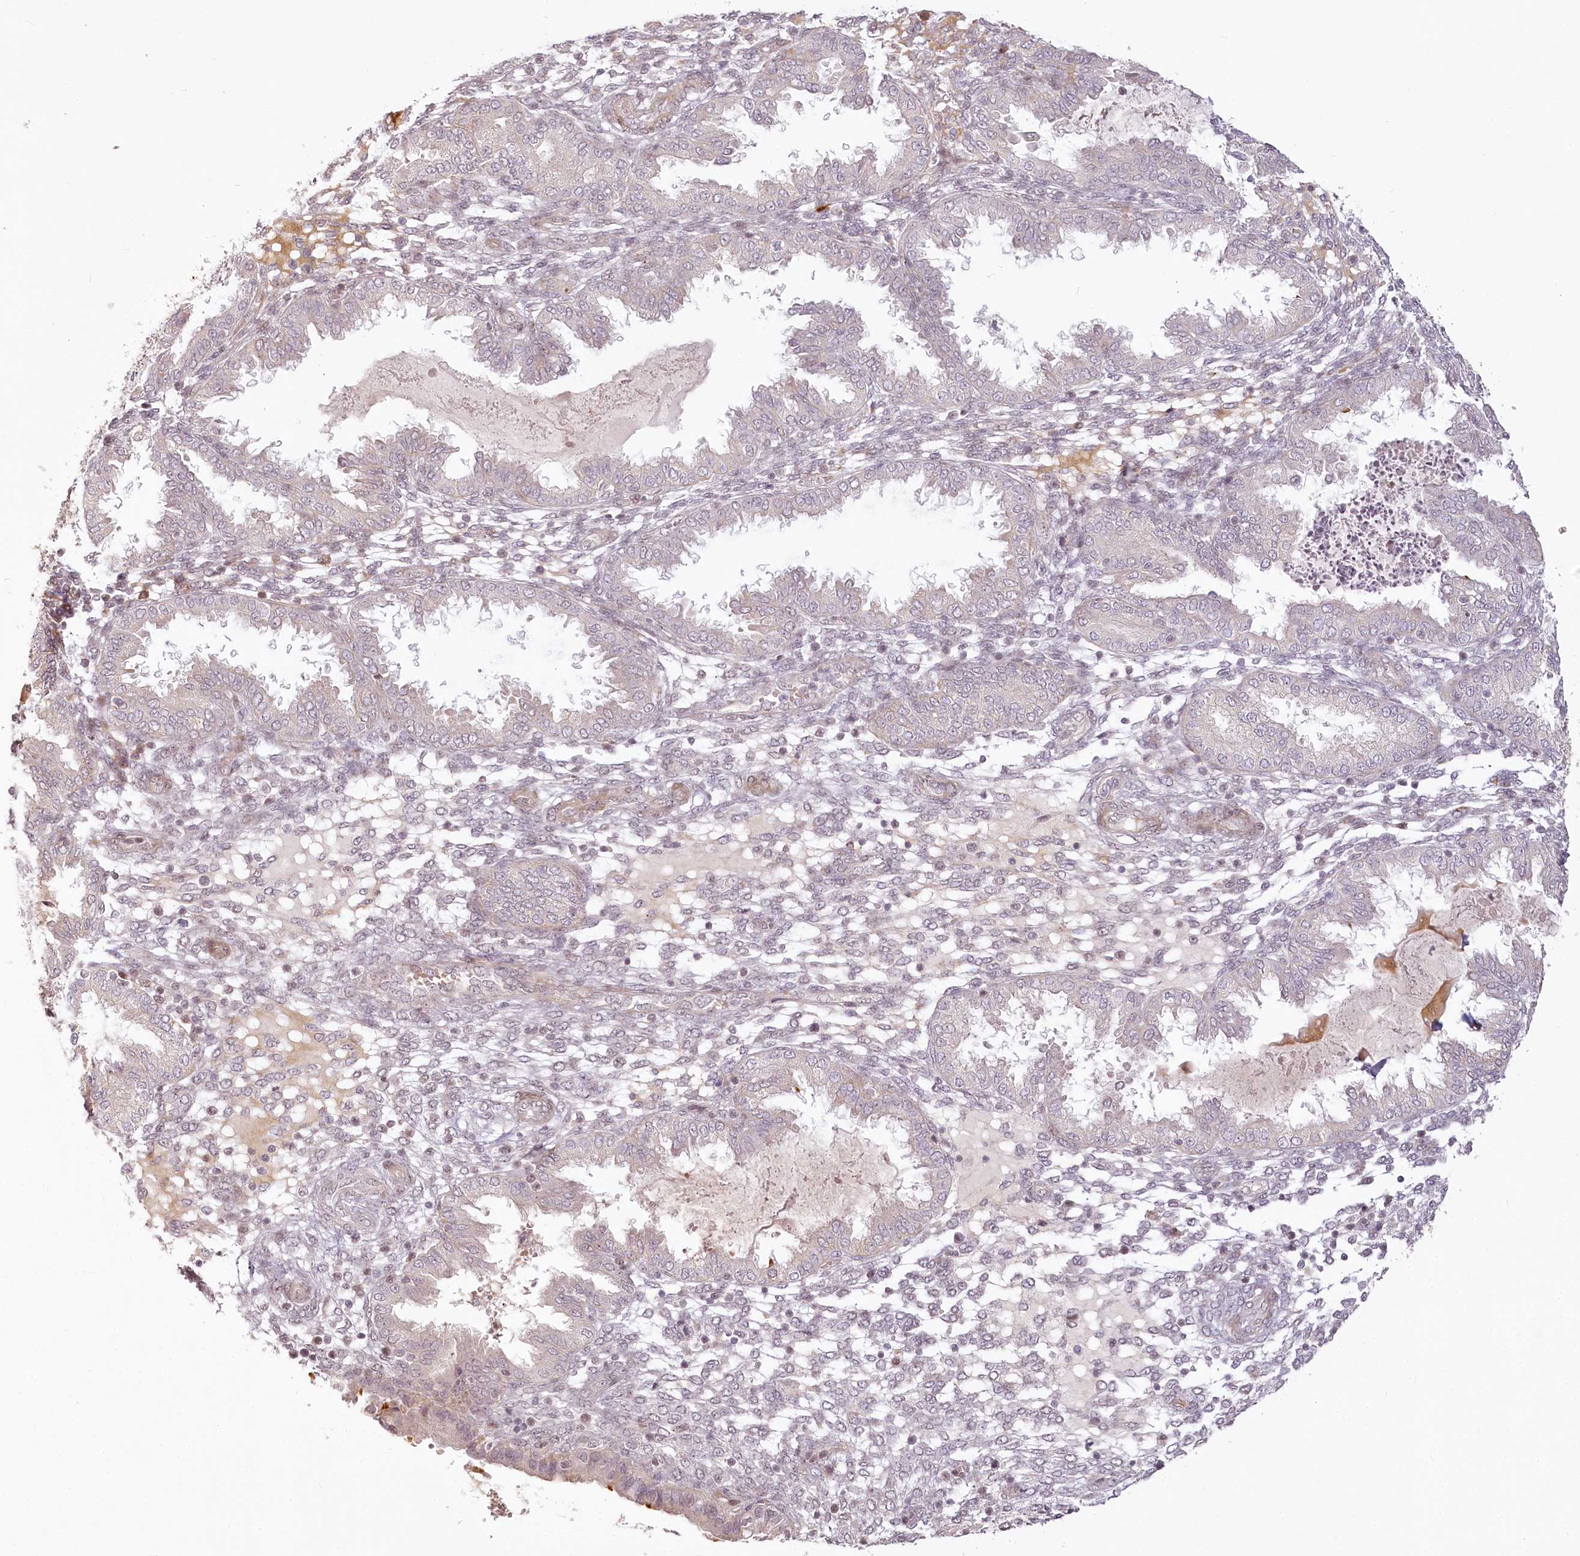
{"staining": {"intensity": "weak", "quantity": "25%-75%", "location": "nuclear"}, "tissue": "endometrium", "cell_type": "Cells in endometrial stroma", "image_type": "normal", "snomed": [{"axis": "morphology", "description": "Normal tissue, NOS"}, {"axis": "topography", "description": "Endometrium"}], "caption": "Immunohistochemistry (IHC) of normal endometrium shows low levels of weak nuclear expression in approximately 25%-75% of cells in endometrial stroma.", "gene": "EXOSC7", "patient": {"sex": "female", "age": 33}}